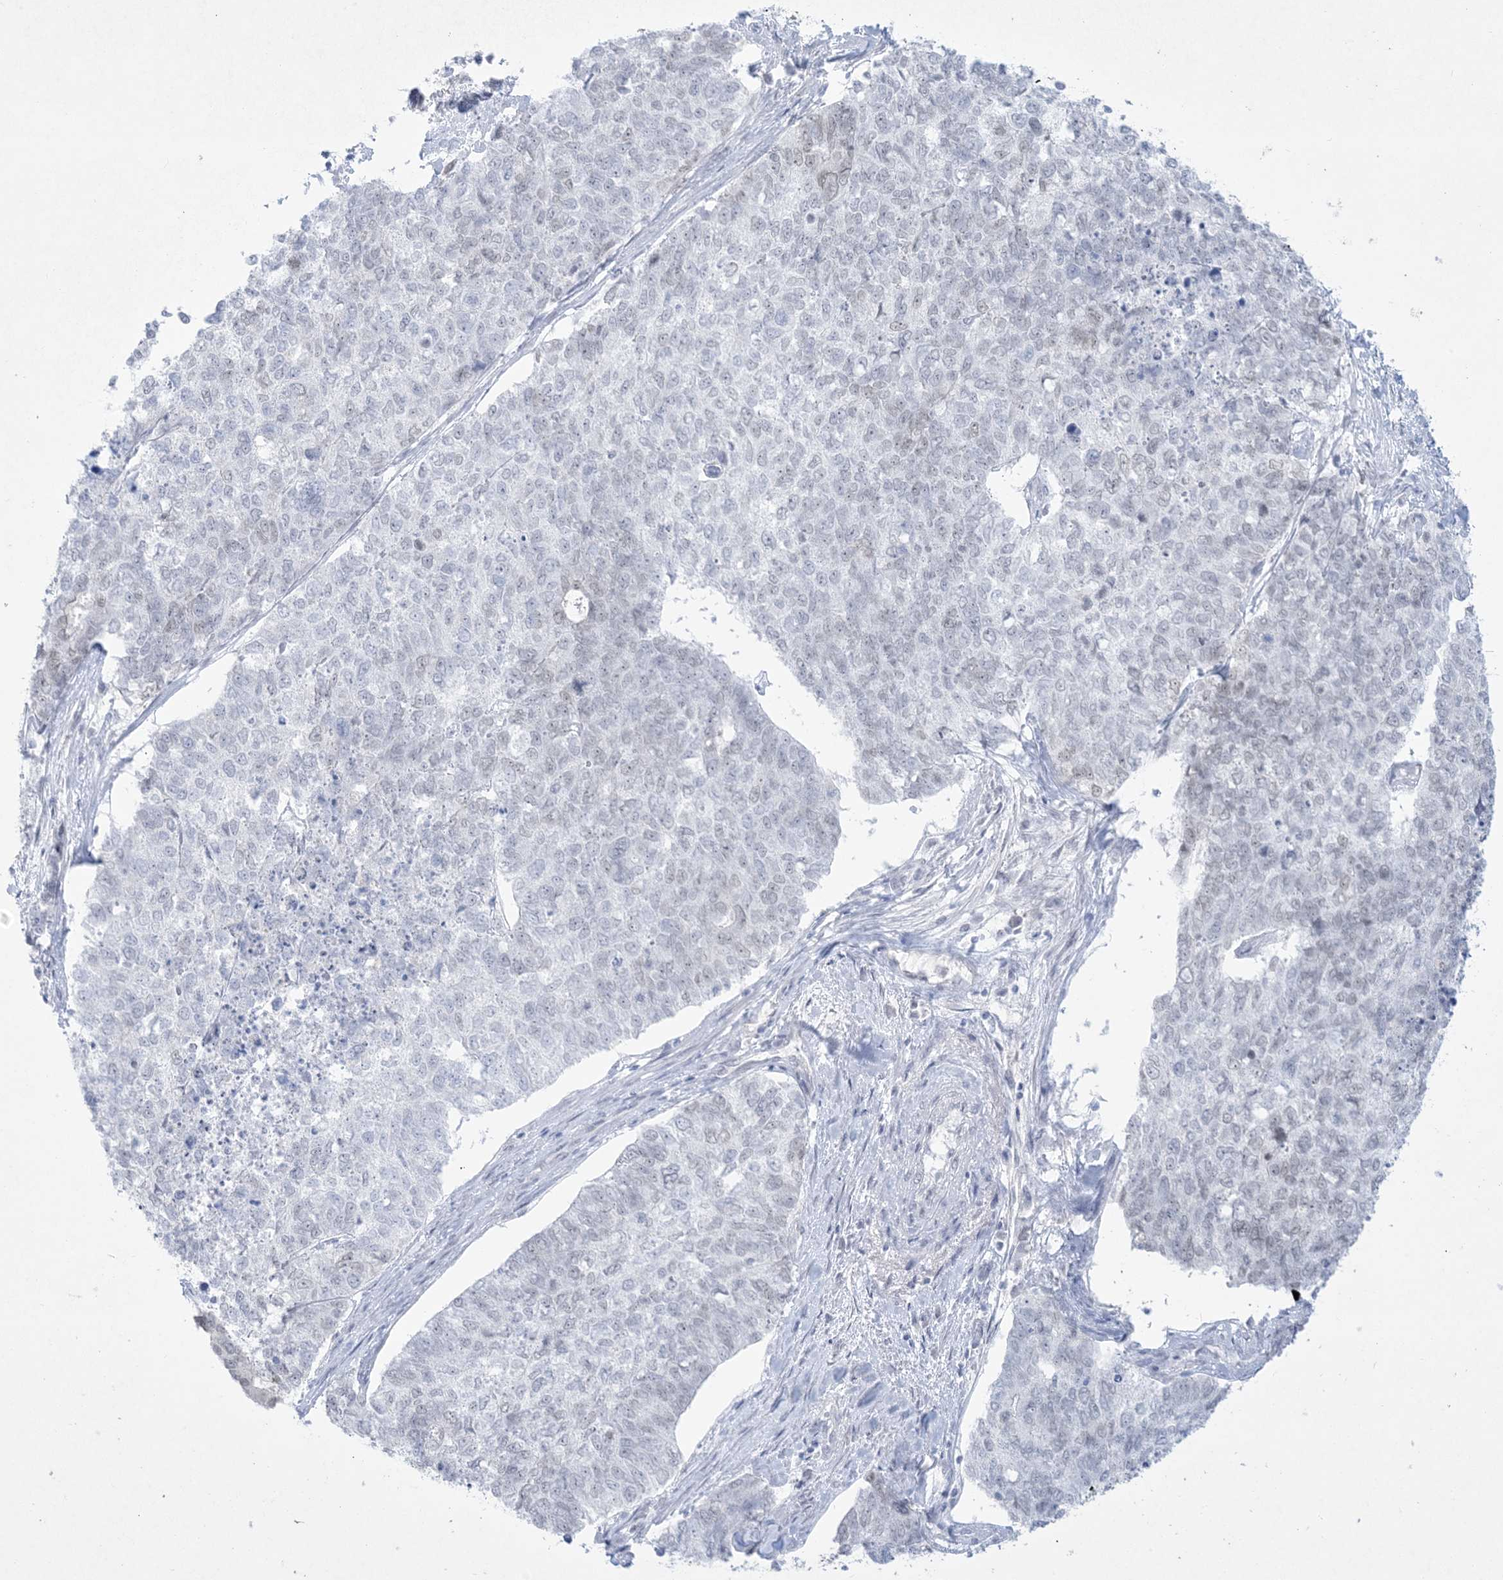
{"staining": {"intensity": "negative", "quantity": "none", "location": "none"}, "tissue": "cervical cancer", "cell_type": "Tumor cells", "image_type": "cancer", "snomed": [{"axis": "morphology", "description": "Squamous cell carcinoma, NOS"}, {"axis": "topography", "description": "Cervix"}], "caption": "This is an IHC photomicrograph of cervical squamous cell carcinoma. There is no staining in tumor cells.", "gene": "HOMEZ", "patient": {"sex": "female", "age": 63}}